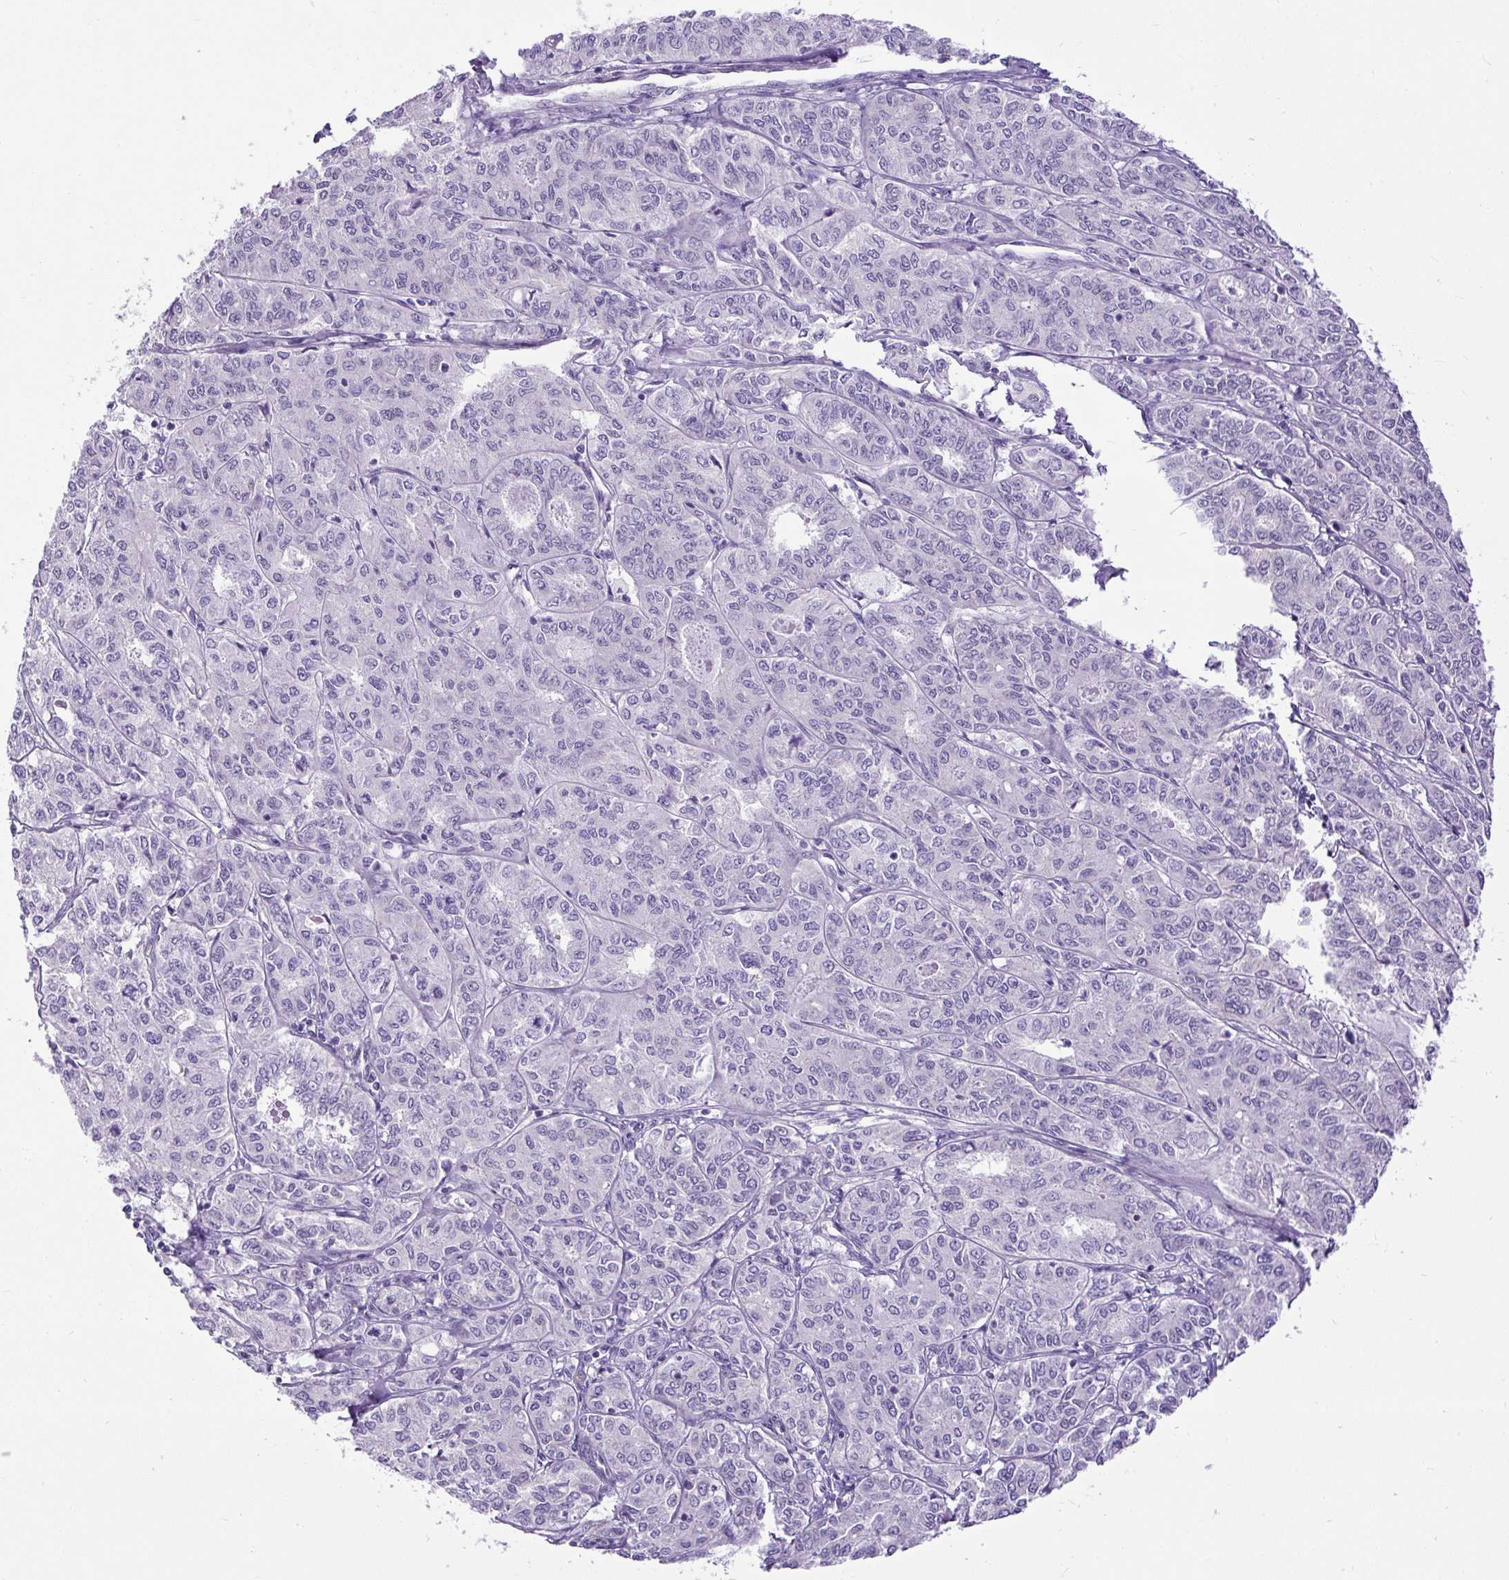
{"staining": {"intensity": "negative", "quantity": "none", "location": "none"}, "tissue": "endometrial cancer", "cell_type": "Tumor cells", "image_type": "cancer", "snomed": [{"axis": "morphology", "description": "Adenocarcinoma, NOS"}, {"axis": "topography", "description": "Endometrium"}], "caption": "There is no significant staining in tumor cells of endometrial cancer (adenocarcinoma).", "gene": "MAP1S", "patient": {"sex": "female", "age": 61}}